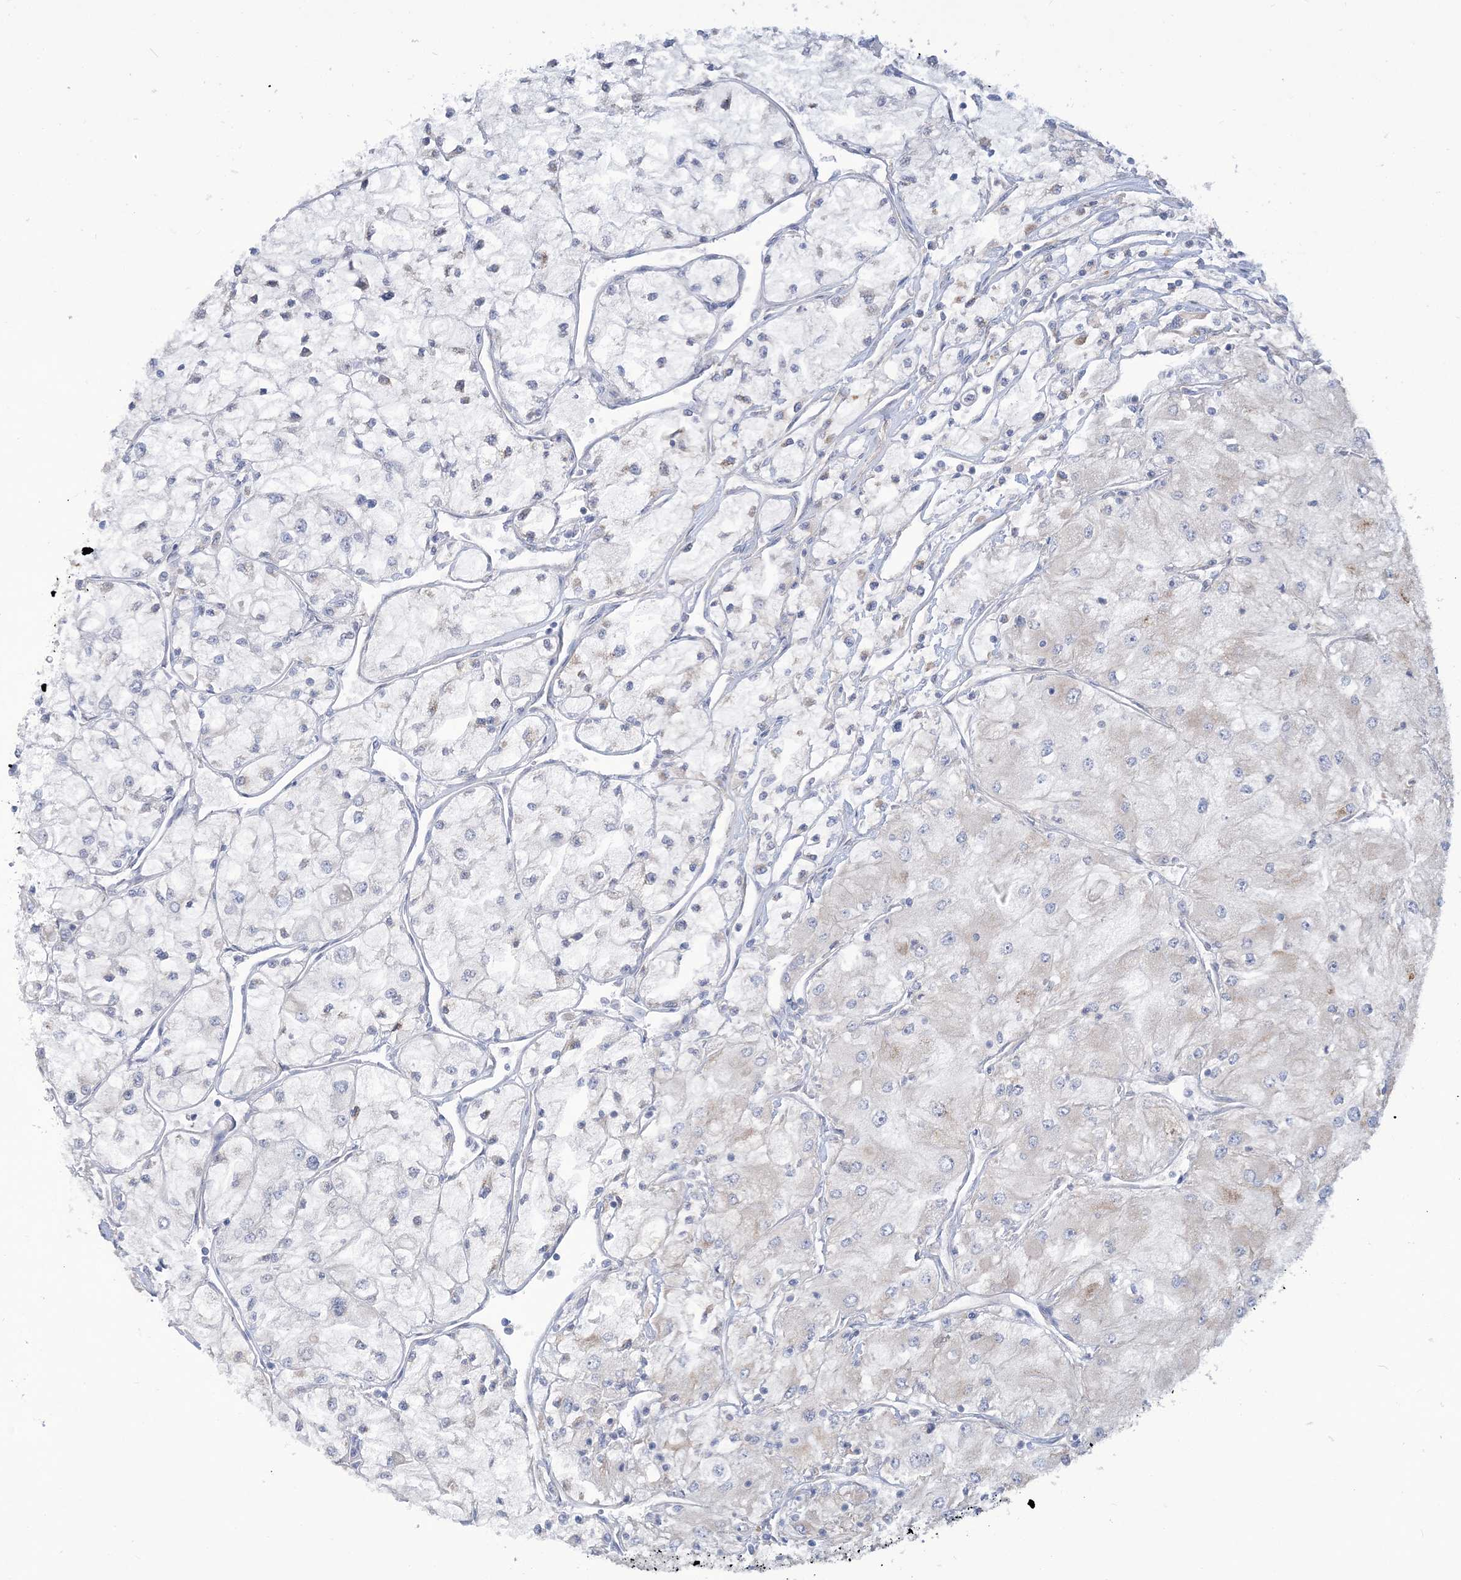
{"staining": {"intensity": "negative", "quantity": "none", "location": "none"}, "tissue": "renal cancer", "cell_type": "Tumor cells", "image_type": "cancer", "snomed": [{"axis": "morphology", "description": "Adenocarcinoma, NOS"}, {"axis": "topography", "description": "Kidney"}], "caption": "Micrograph shows no protein expression in tumor cells of renal cancer (adenocarcinoma) tissue.", "gene": "ZNF821", "patient": {"sex": "male", "age": 80}}